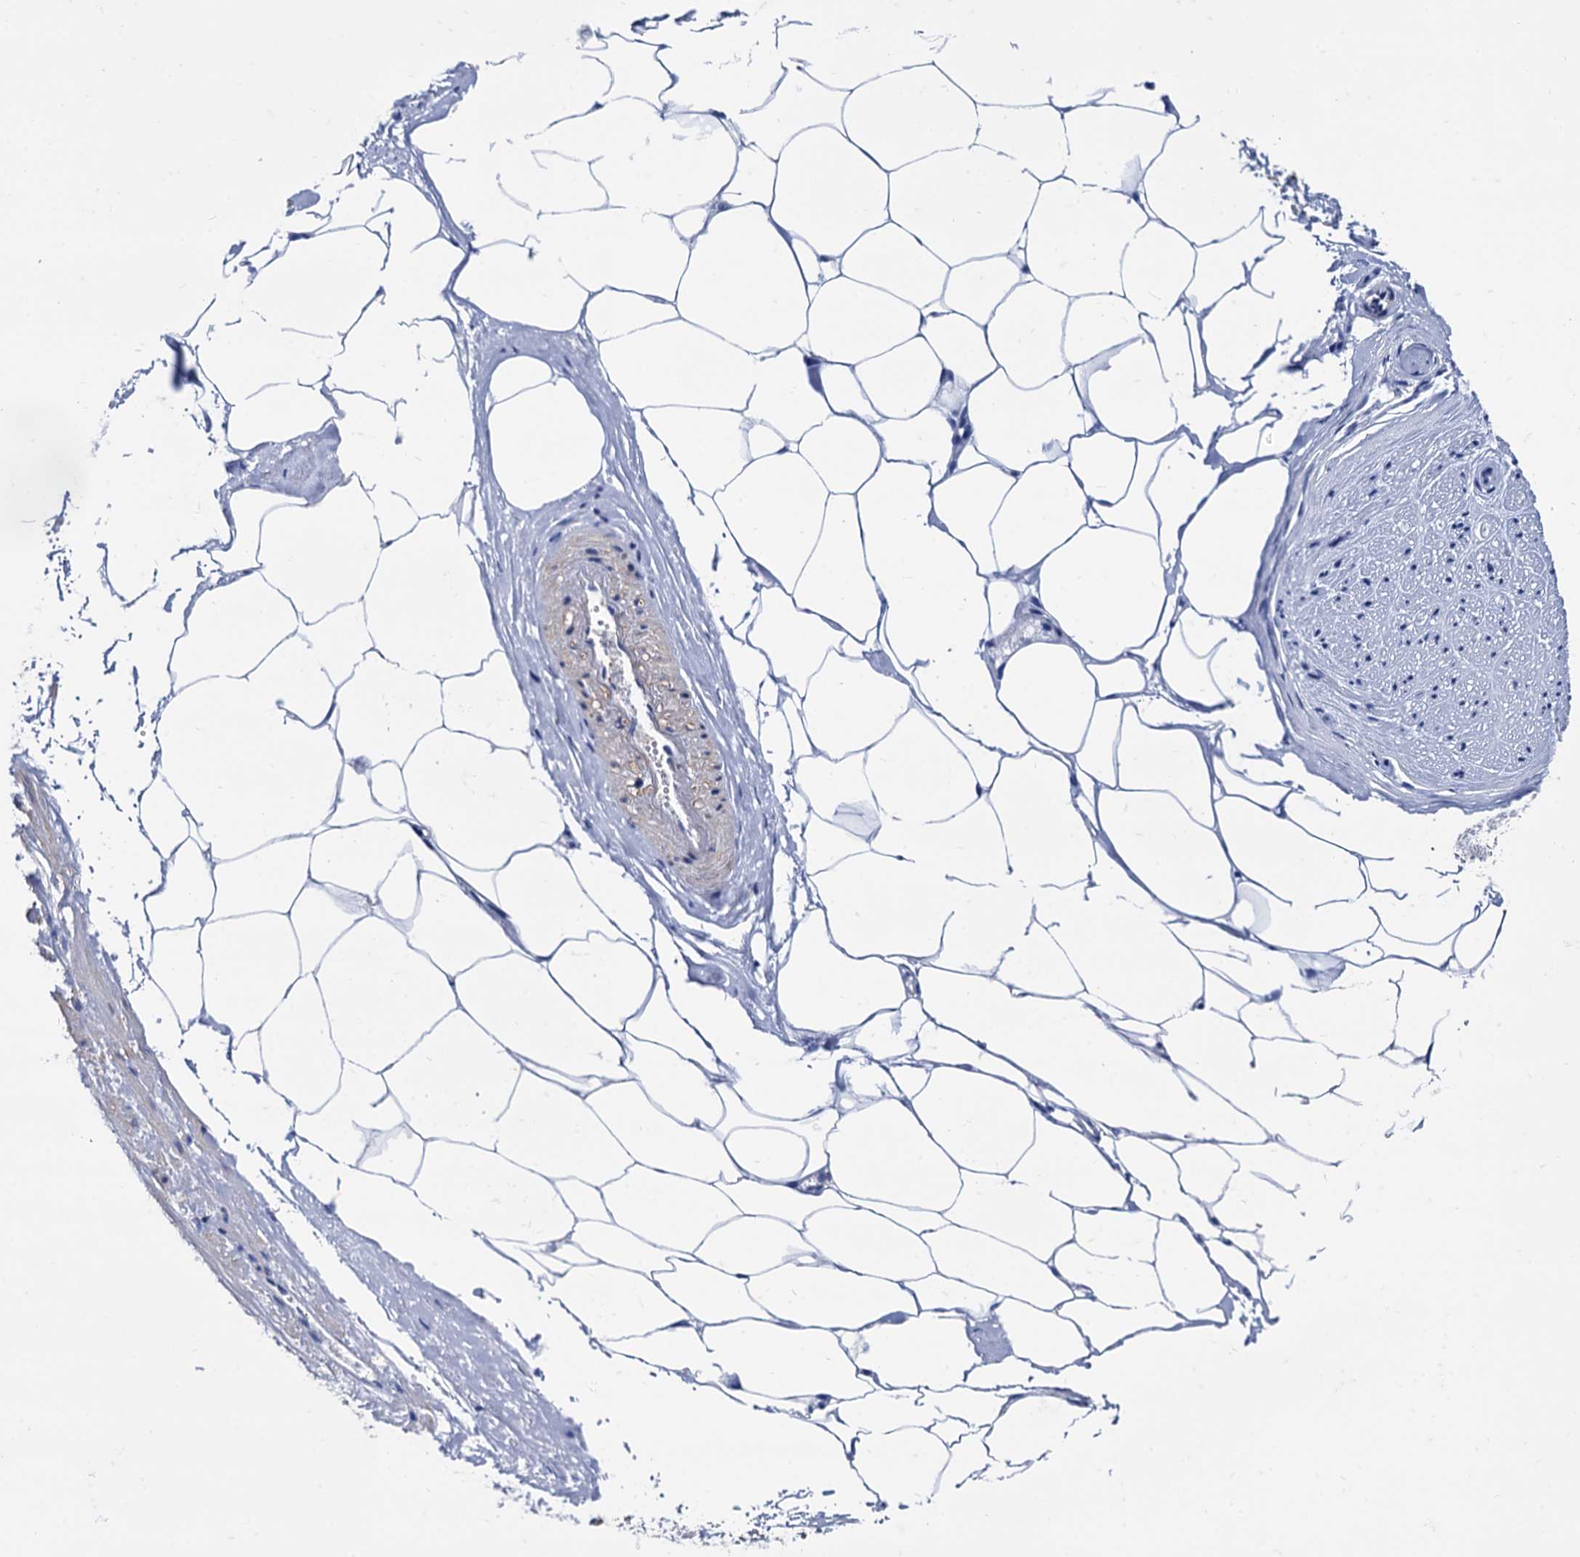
{"staining": {"intensity": "negative", "quantity": "none", "location": "none"}, "tissue": "adipose tissue", "cell_type": "Adipocytes", "image_type": "normal", "snomed": [{"axis": "morphology", "description": "Normal tissue, NOS"}, {"axis": "morphology", "description": "Adenocarcinoma, Low grade"}, {"axis": "topography", "description": "Prostate"}, {"axis": "topography", "description": "Peripheral nerve tissue"}], "caption": "This is a image of immunohistochemistry staining of benign adipose tissue, which shows no expression in adipocytes. Brightfield microscopy of immunohistochemistry stained with DAB (3,3'-diaminobenzidine) (brown) and hematoxylin (blue), captured at high magnification.", "gene": "FOXR2", "patient": {"sex": "male", "age": 63}}